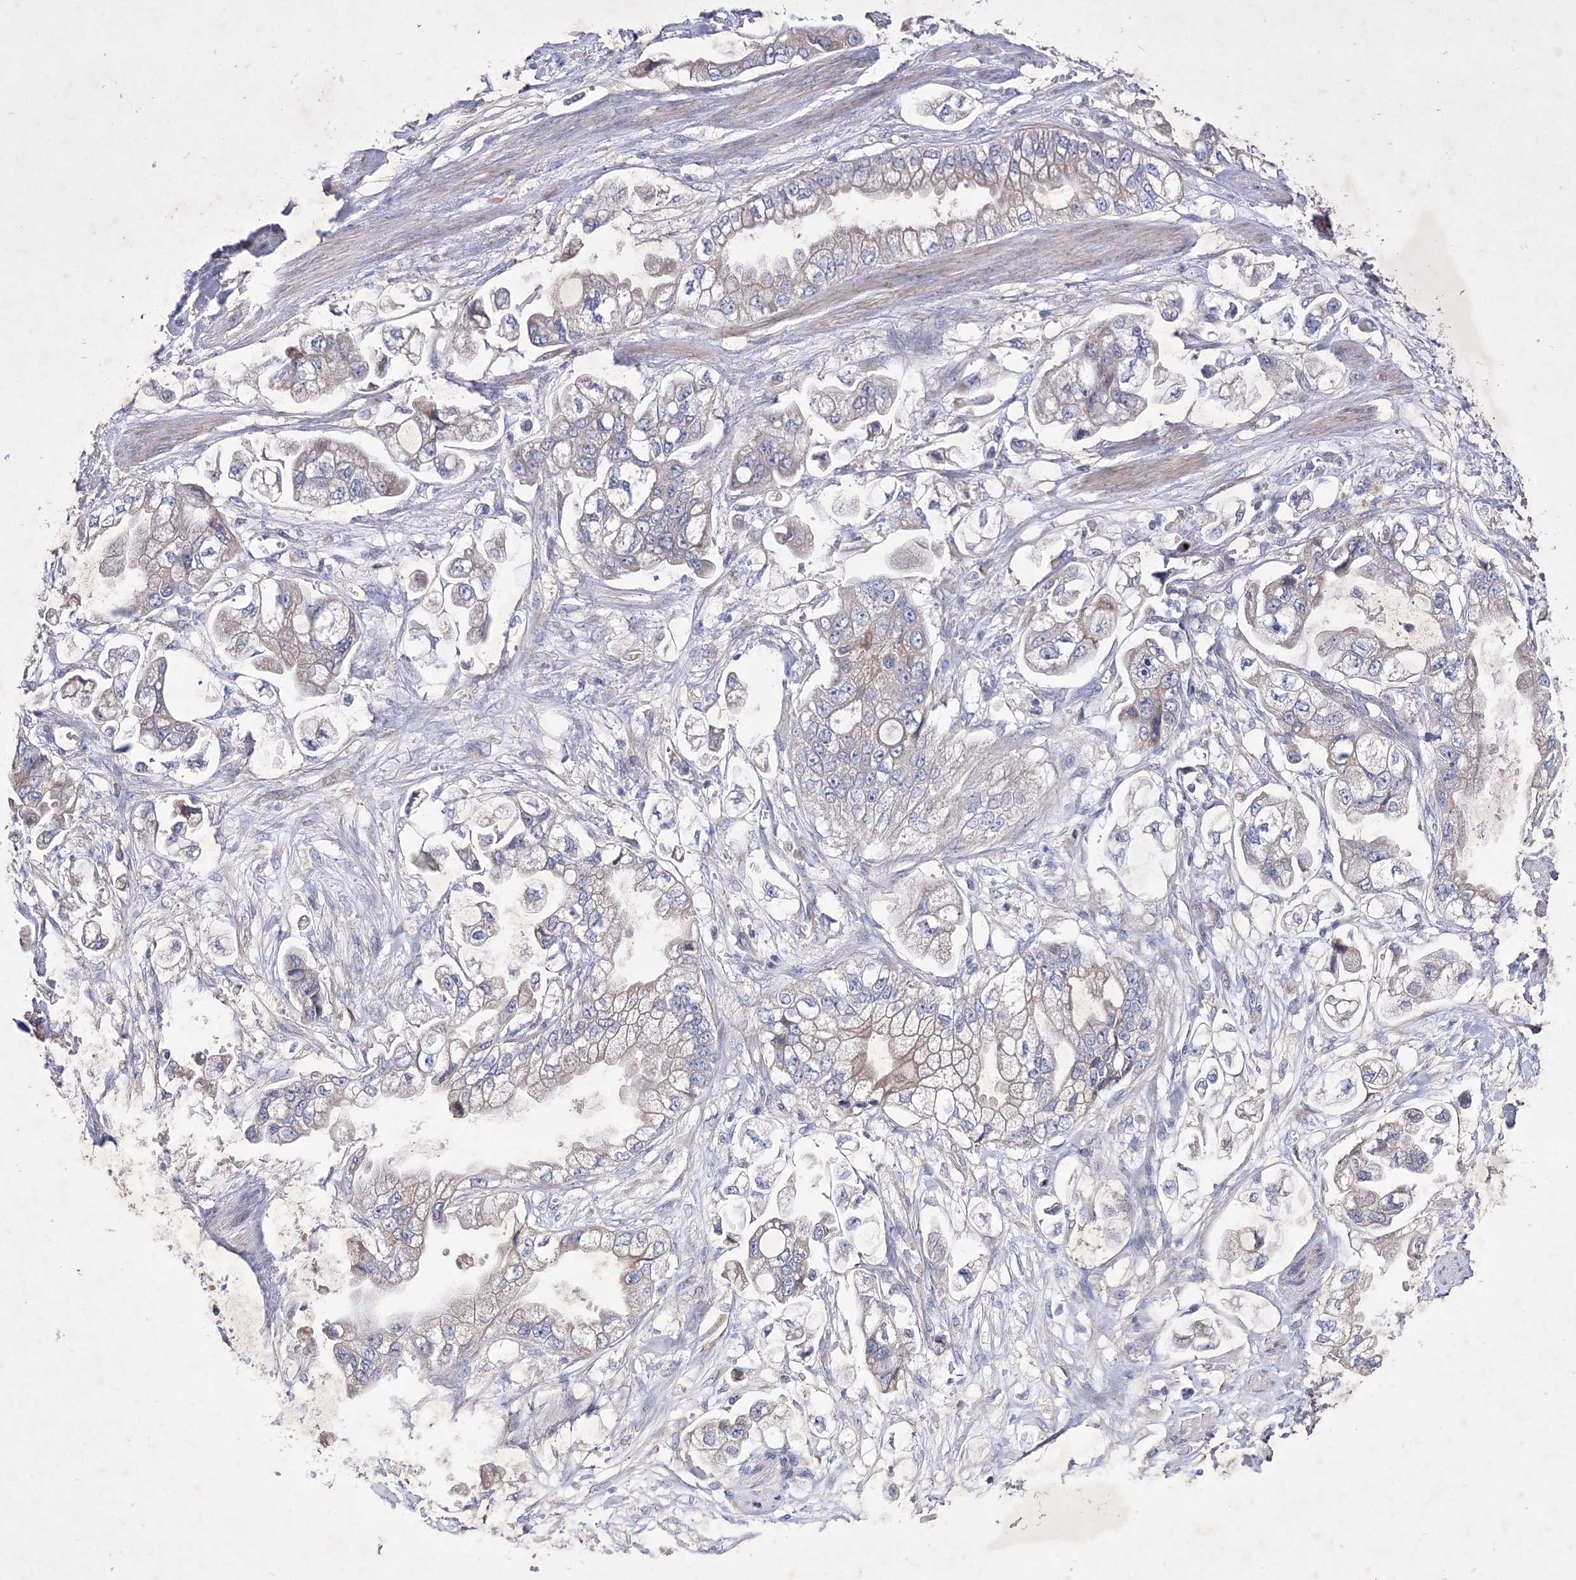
{"staining": {"intensity": "weak", "quantity": "<25%", "location": "cytoplasmic/membranous"}, "tissue": "stomach cancer", "cell_type": "Tumor cells", "image_type": "cancer", "snomed": [{"axis": "morphology", "description": "Adenocarcinoma, NOS"}, {"axis": "topography", "description": "Stomach"}], "caption": "Stomach cancer (adenocarcinoma) was stained to show a protein in brown. There is no significant staining in tumor cells.", "gene": "METTL8", "patient": {"sex": "male", "age": 62}}